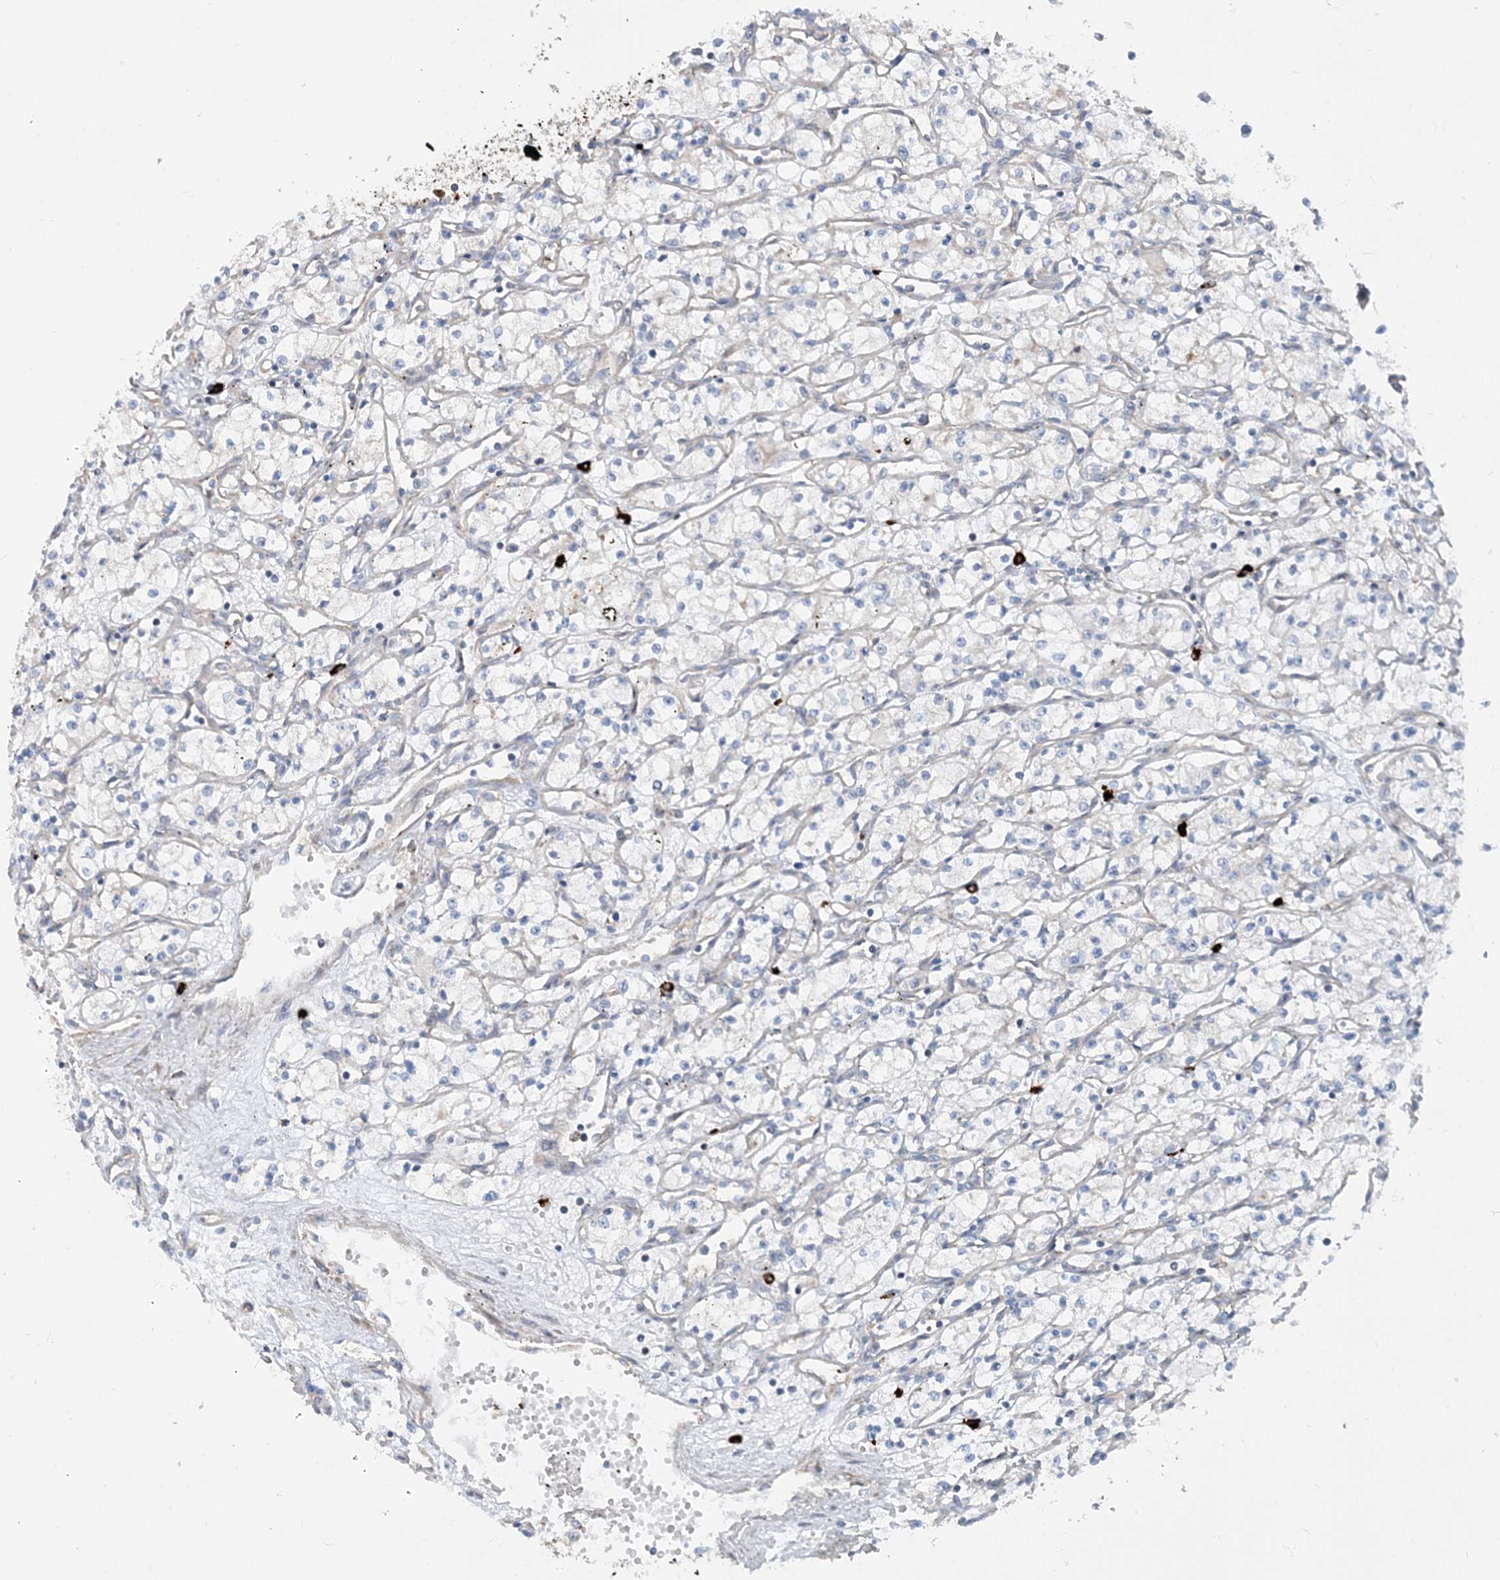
{"staining": {"intensity": "negative", "quantity": "none", "location": "none"}, "tissue": "renal cancer", "cell_type": "Tumor cells", "image_type": "cancer", "snomed": [{"axis": "morphology", "description": "Adenocarcinoma, NOS"}, {"axis": "topography", "description": "Kidney"}], "caption": "Immunohistochemical staining of renal adenocarcinoma demonstrates no significant expression in tumor cells.", "gene": "PCDHGA1", "patient": {"sex": "male", "age": 59}}